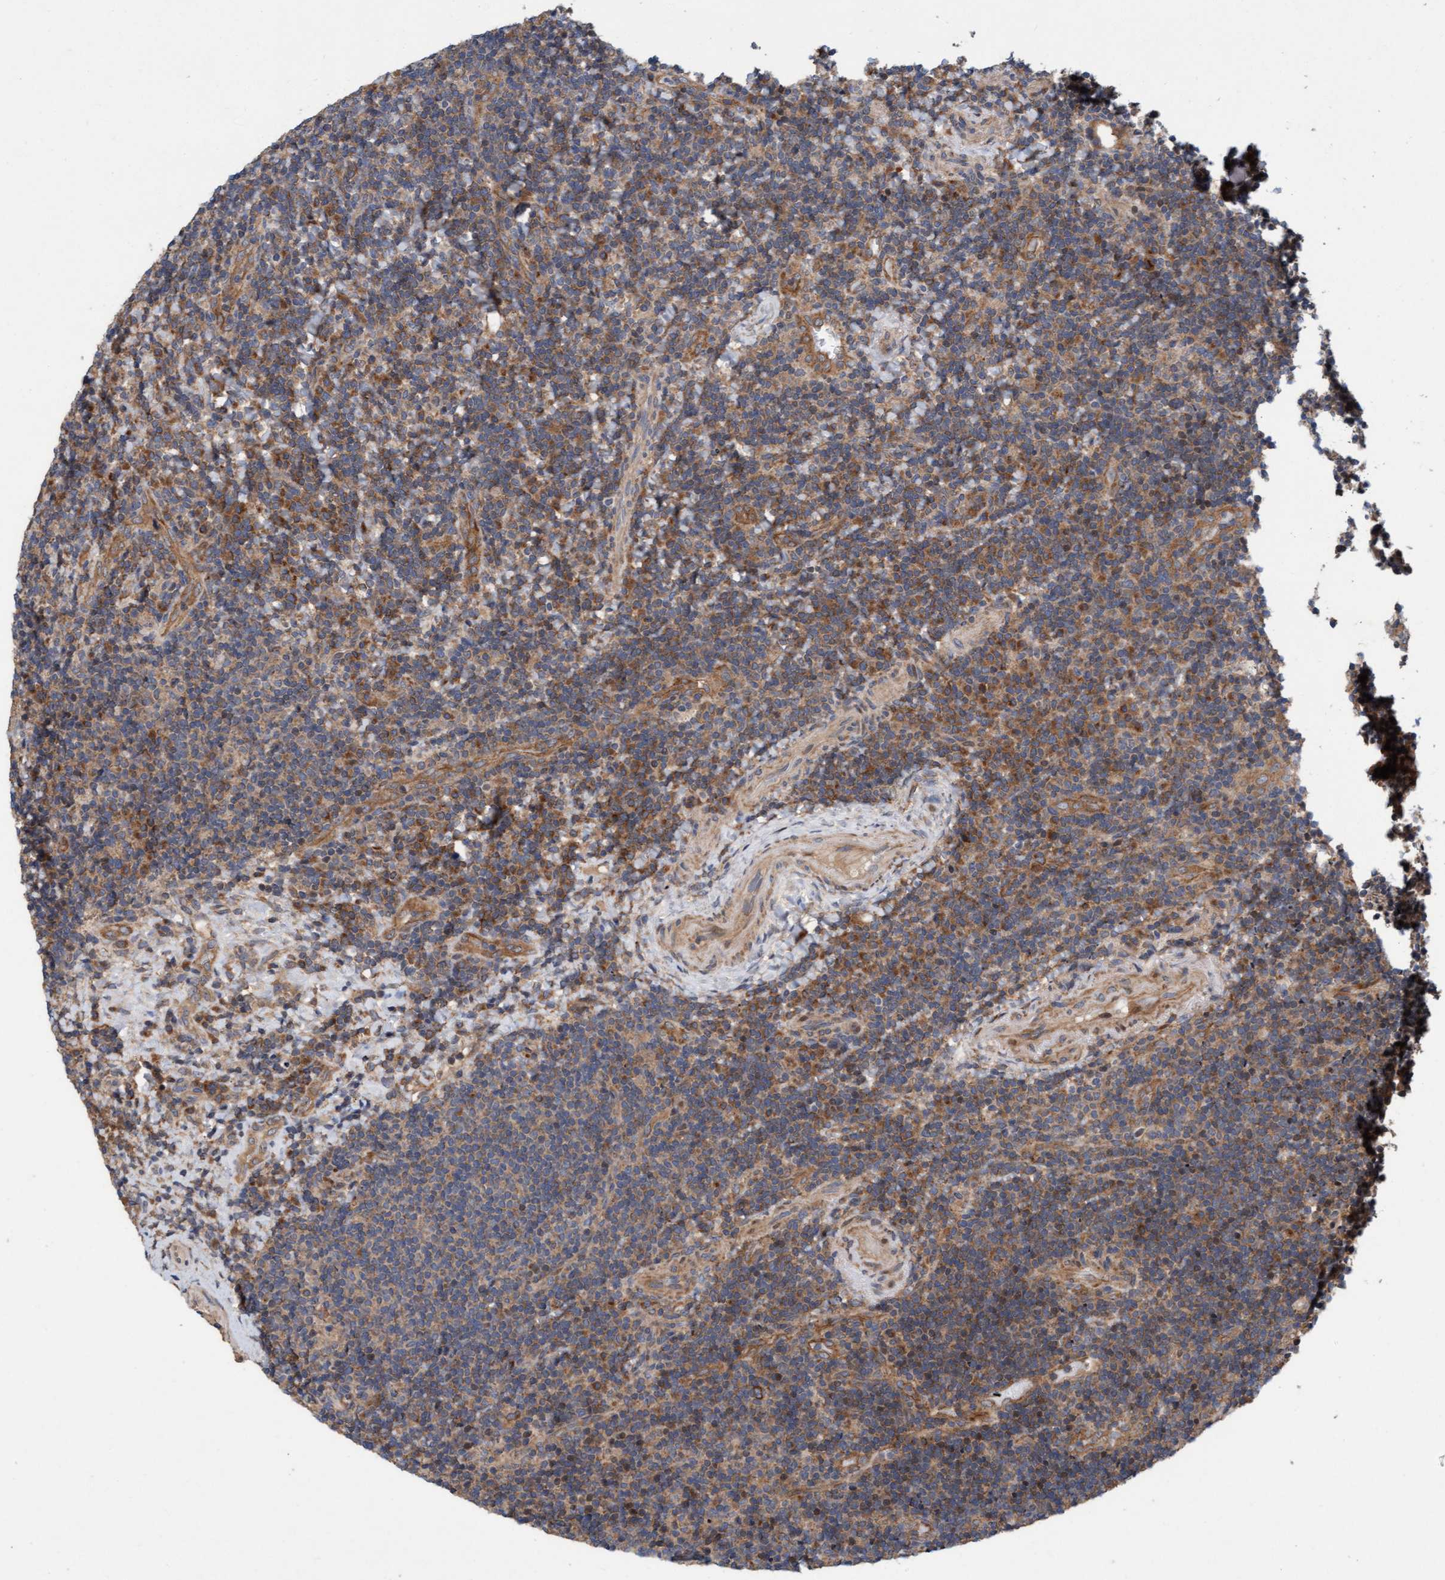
{"staining": {"intensity": "moderate", "quantity": "25%-75%", "location": "cytoplasmic/membranous,nuclear"}, "tissue": "lymphoma", "cell_type": "Tumor cells", "image_type": "cancer", "snomed": [{"axis": "morphology", "description": "Malignant lymphoma, non-Hodgkin's type, High grade"}, {"axis": "topography", "description": "Tonsil"}], "caption": "High-magnification brightfield microscopy of lymphoma stained with DAB (brown) and counterstained with hematoxylin (blue). tumor cells exhibit moderate cytoplasmic/membranous and nuclear expression is present in approximately25%-75% of cells. (DAB (3,3'-diaminobenzidine) IHC, brown staining for protein, blue staining for nuclei).", "gene": "MLXIP", "patient": {"sex": "female", "age": 36}}